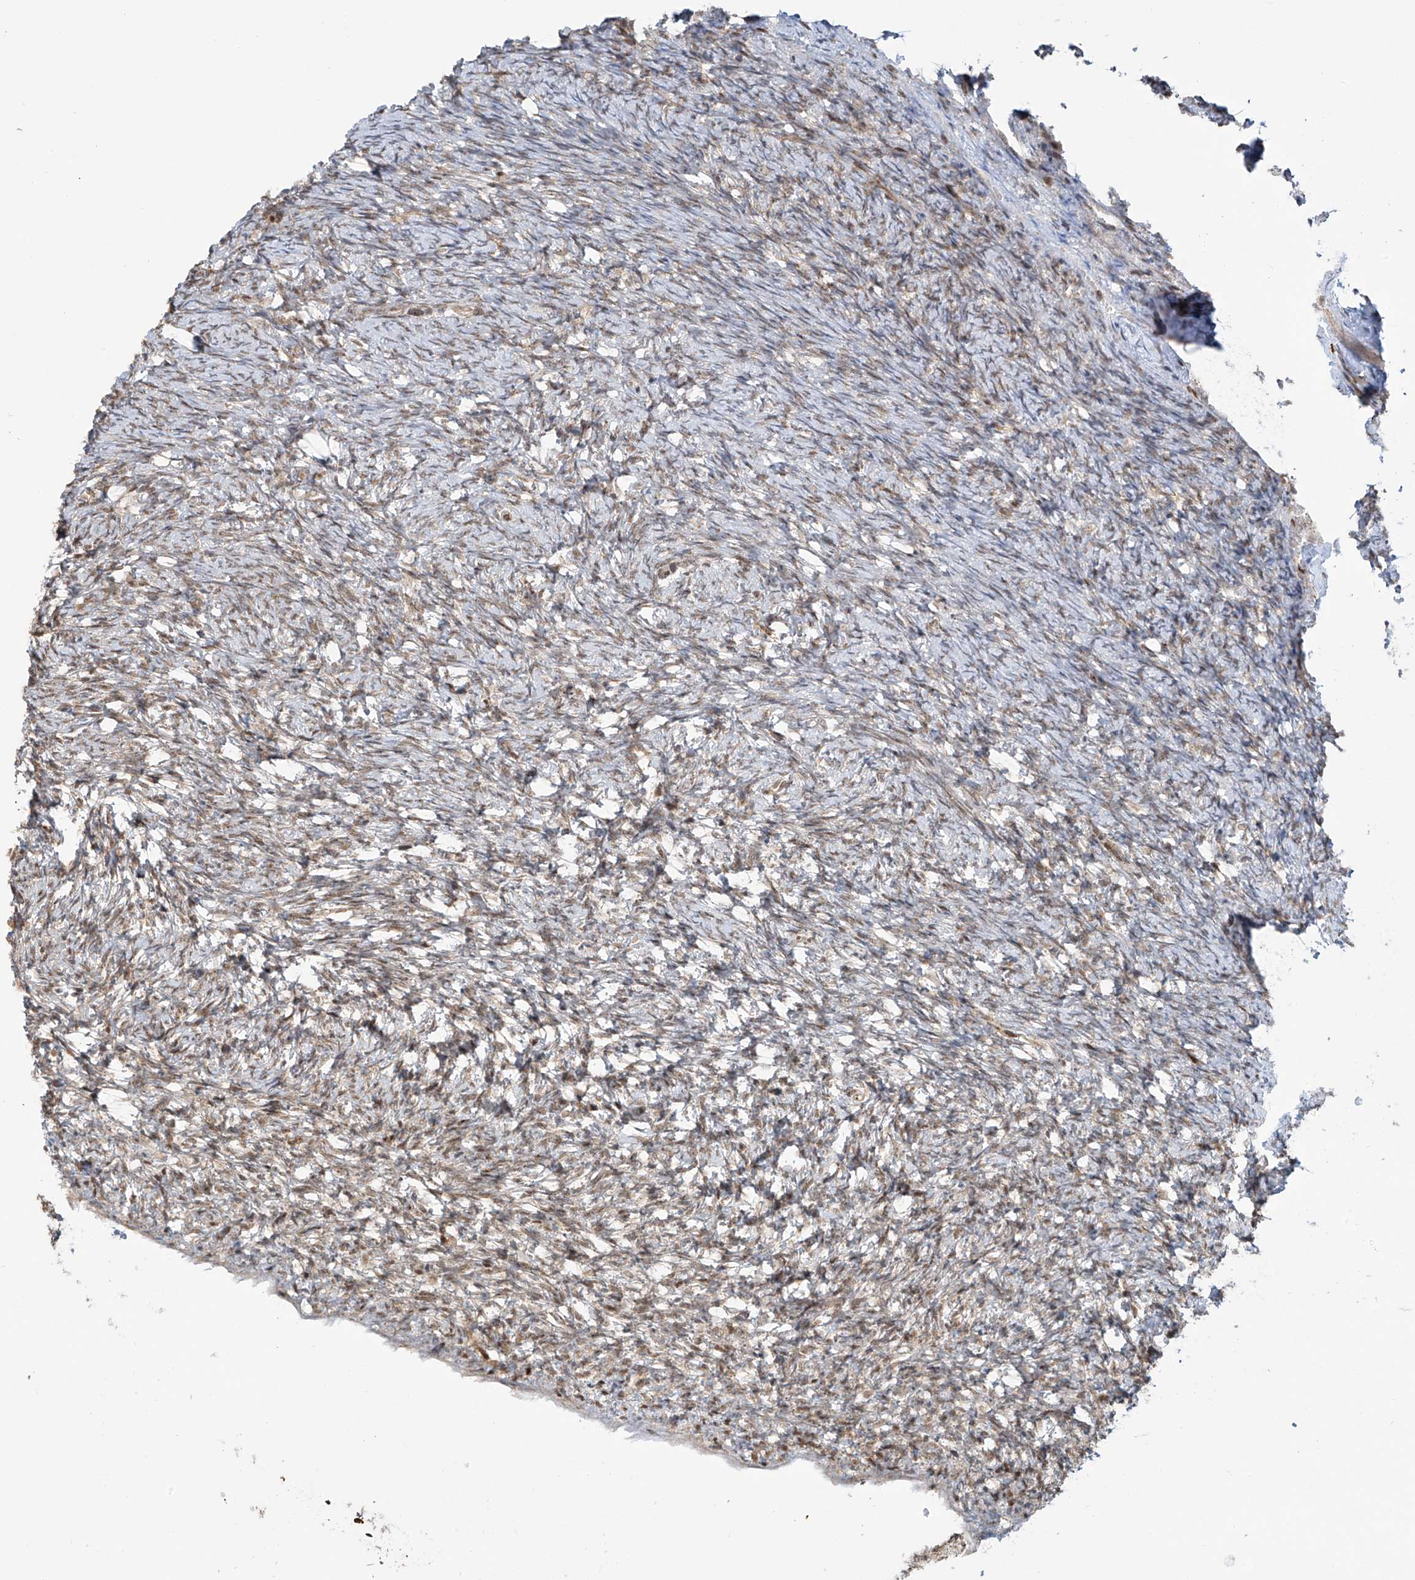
{"staining": {"intensity": "moderate", "quantity": ">75%", "location": "cytoplasmic/membranous"}, "tissue": "ovary", "cell_type": "Follicle cells", "image_type": "normal", "snomed": [{"axis": "morphology", "description": "Normal tissue, NOS"}, {"axis": "morphology", "description": "Cyst, NOS"}, {"axis": "topography", "description": "Ovary"}], "caption": "Moderate cytoplasmic/membranous staining is appreciated in about >75% of follicle cells in benign ovary.", "gene": "VMP1", "patient": {"sex": "female", "age": 33}}